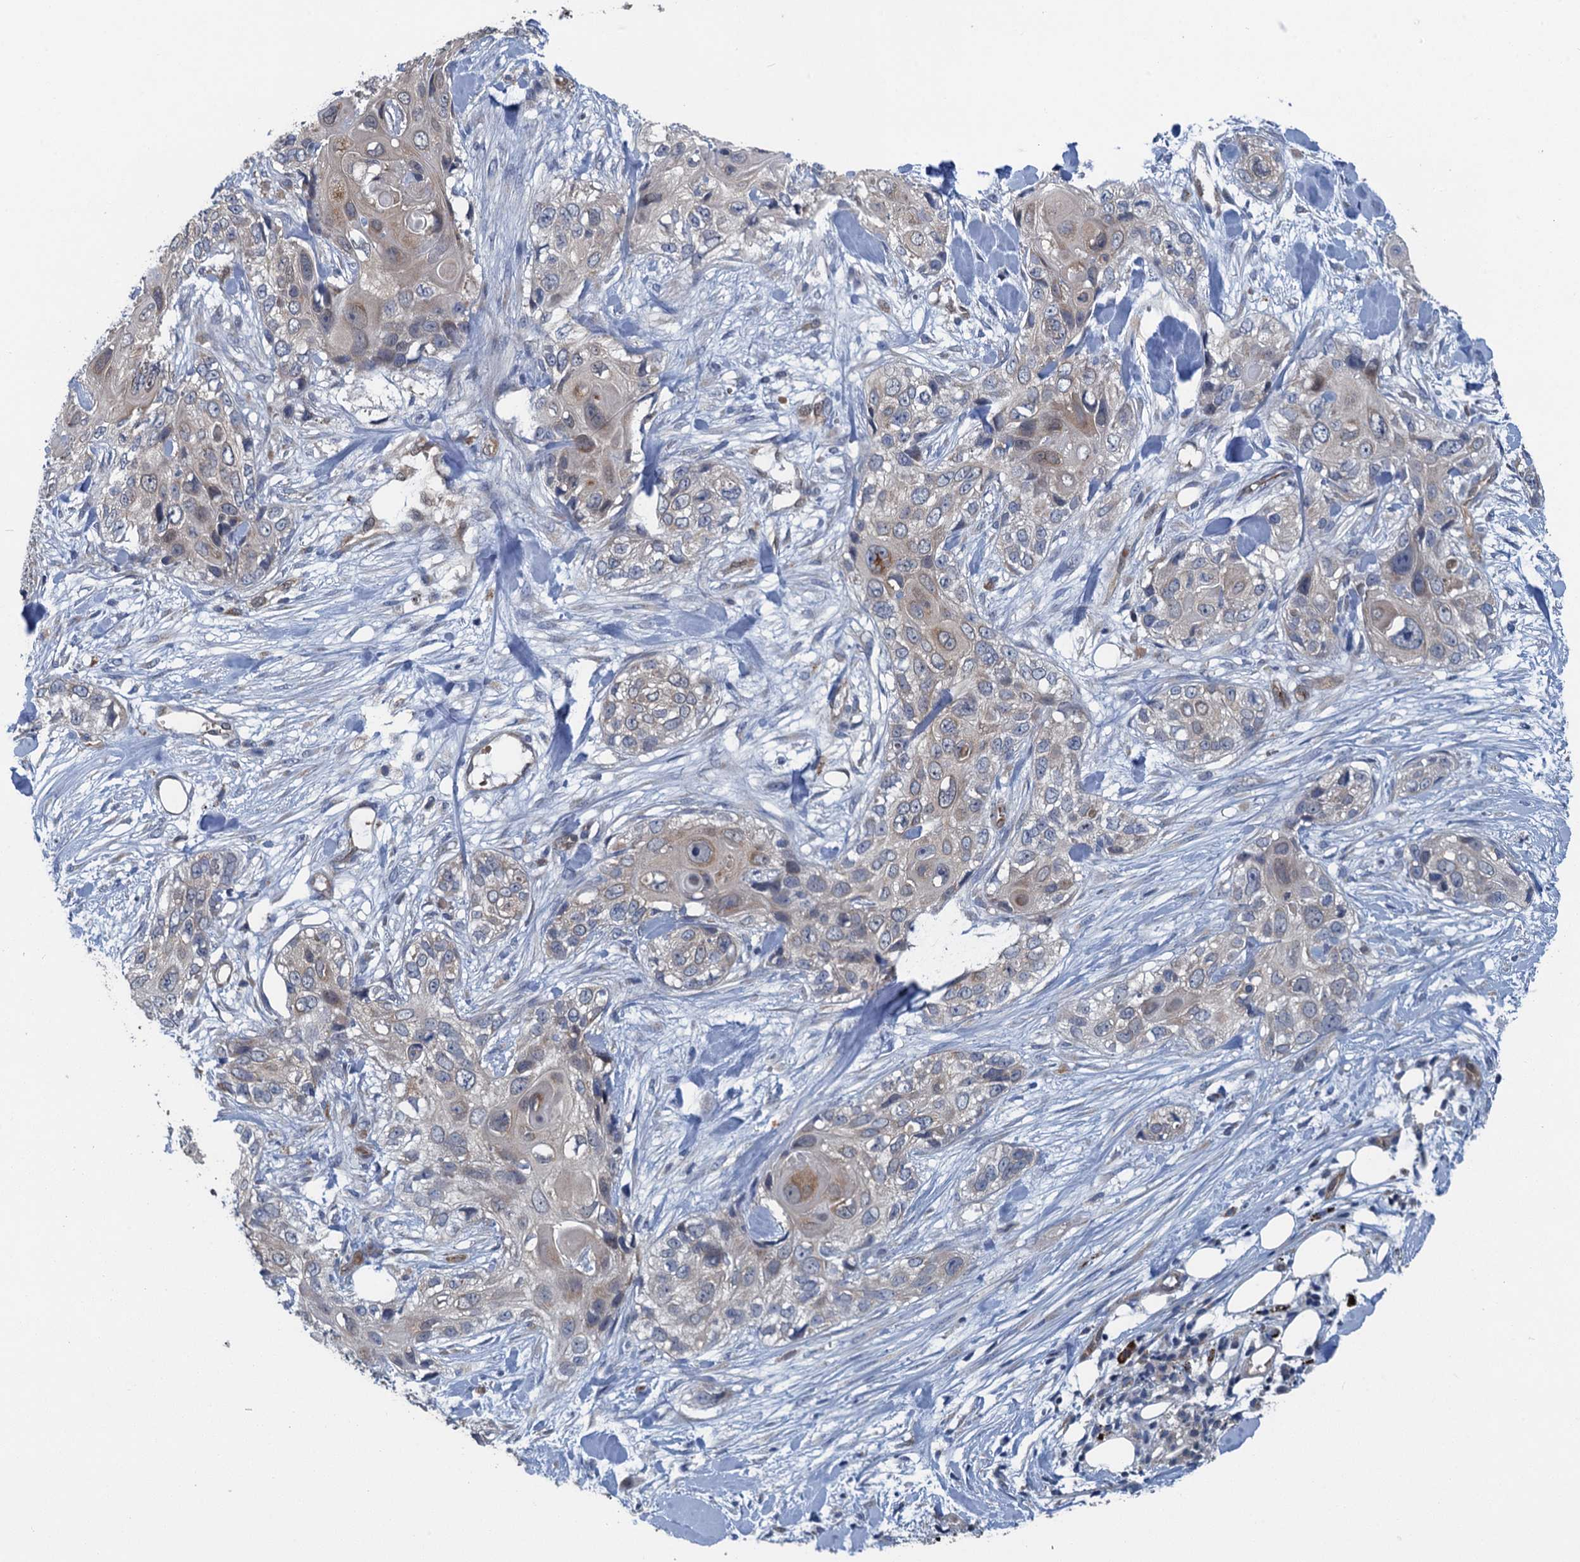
{"staining": {"intensity": "negative", "quantity": "none", "location": "none"}, "tissue": "skin cancer", "cell_type": "Tumor cells", "image_type": "cancer", "snomed": [{"axis": "morphology", "description": "Normal tissue, NOS"}, {"axis": "morphology", "description": "Squamous cell carcinoma, NOS"}, {"axis": "topography", "description": "Skin"}], "caption": "An image of human skin squamous cell carcinoma is negative for staining in tumor cells. The staining was performed using DAB (3,3'-diaminobenzidine) to visualize the protein expression in brown, while the nuclei were stained in blue with hematoxylin (Magnification: 20x).", "gene": "KBTBD8", "patient": {"sex": "male", "age": 72}}